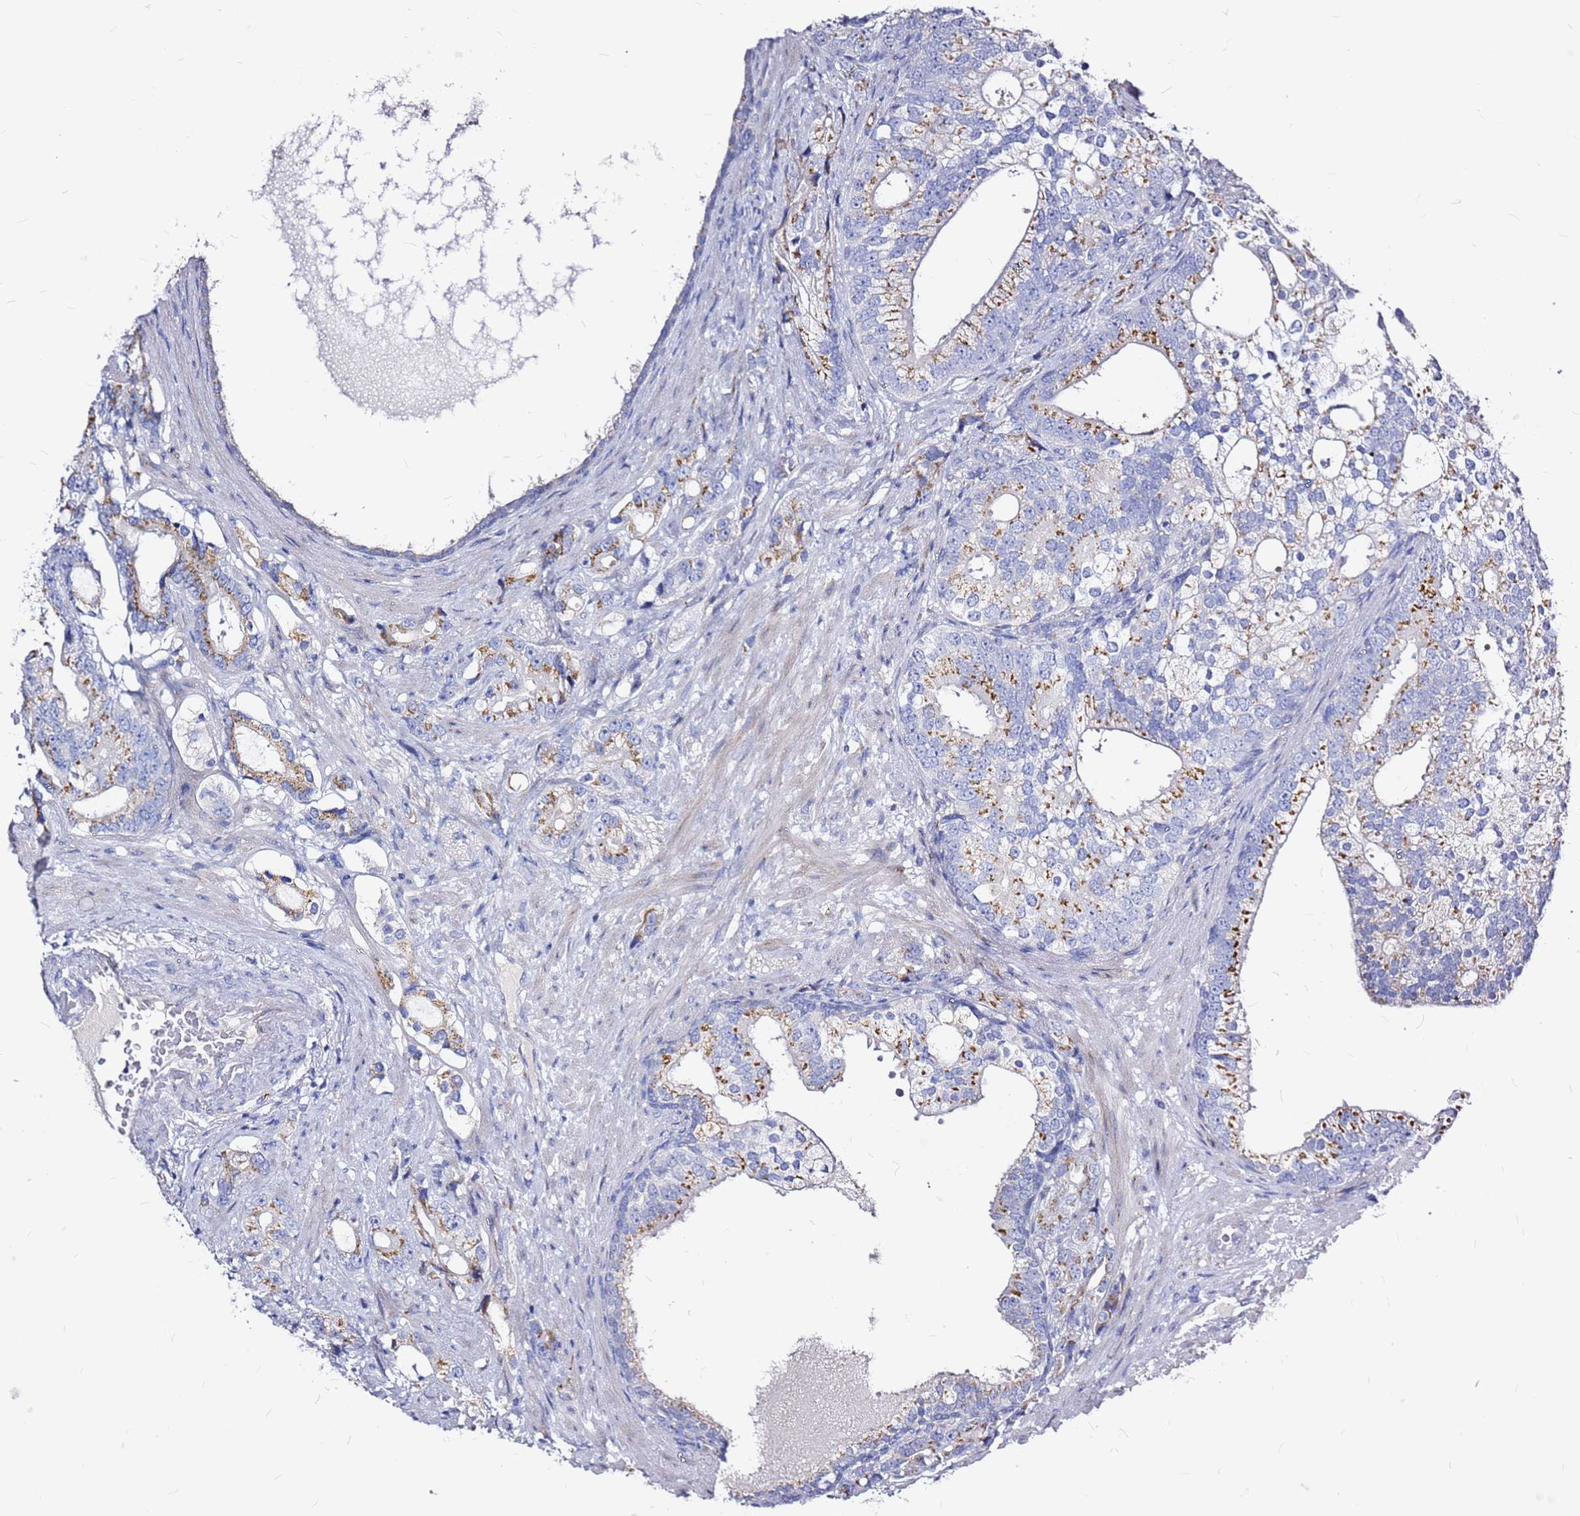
{"staining": {"intensity": "moderate", "quantity": ">75%", "location": "cytoplasmic/membranous"}, "tissue": "prostate cancer", "cell_type": "Tumor cells", "image_type": "cancer", "snomed": [{"axis": "morphology", "description": "Adenocarcinoma, High grade"}, {"axis": "topography", "description": "Prostate"}], "caption": "Immunohistochemical staining of human prostate cancer displays moderate cytoplasmic/membranous protein staining in approximately >75% of tumor cells. Nuclei are stained in blue.", "gene": "CASD1", "patient": {"sex": "male", "age": 75}}